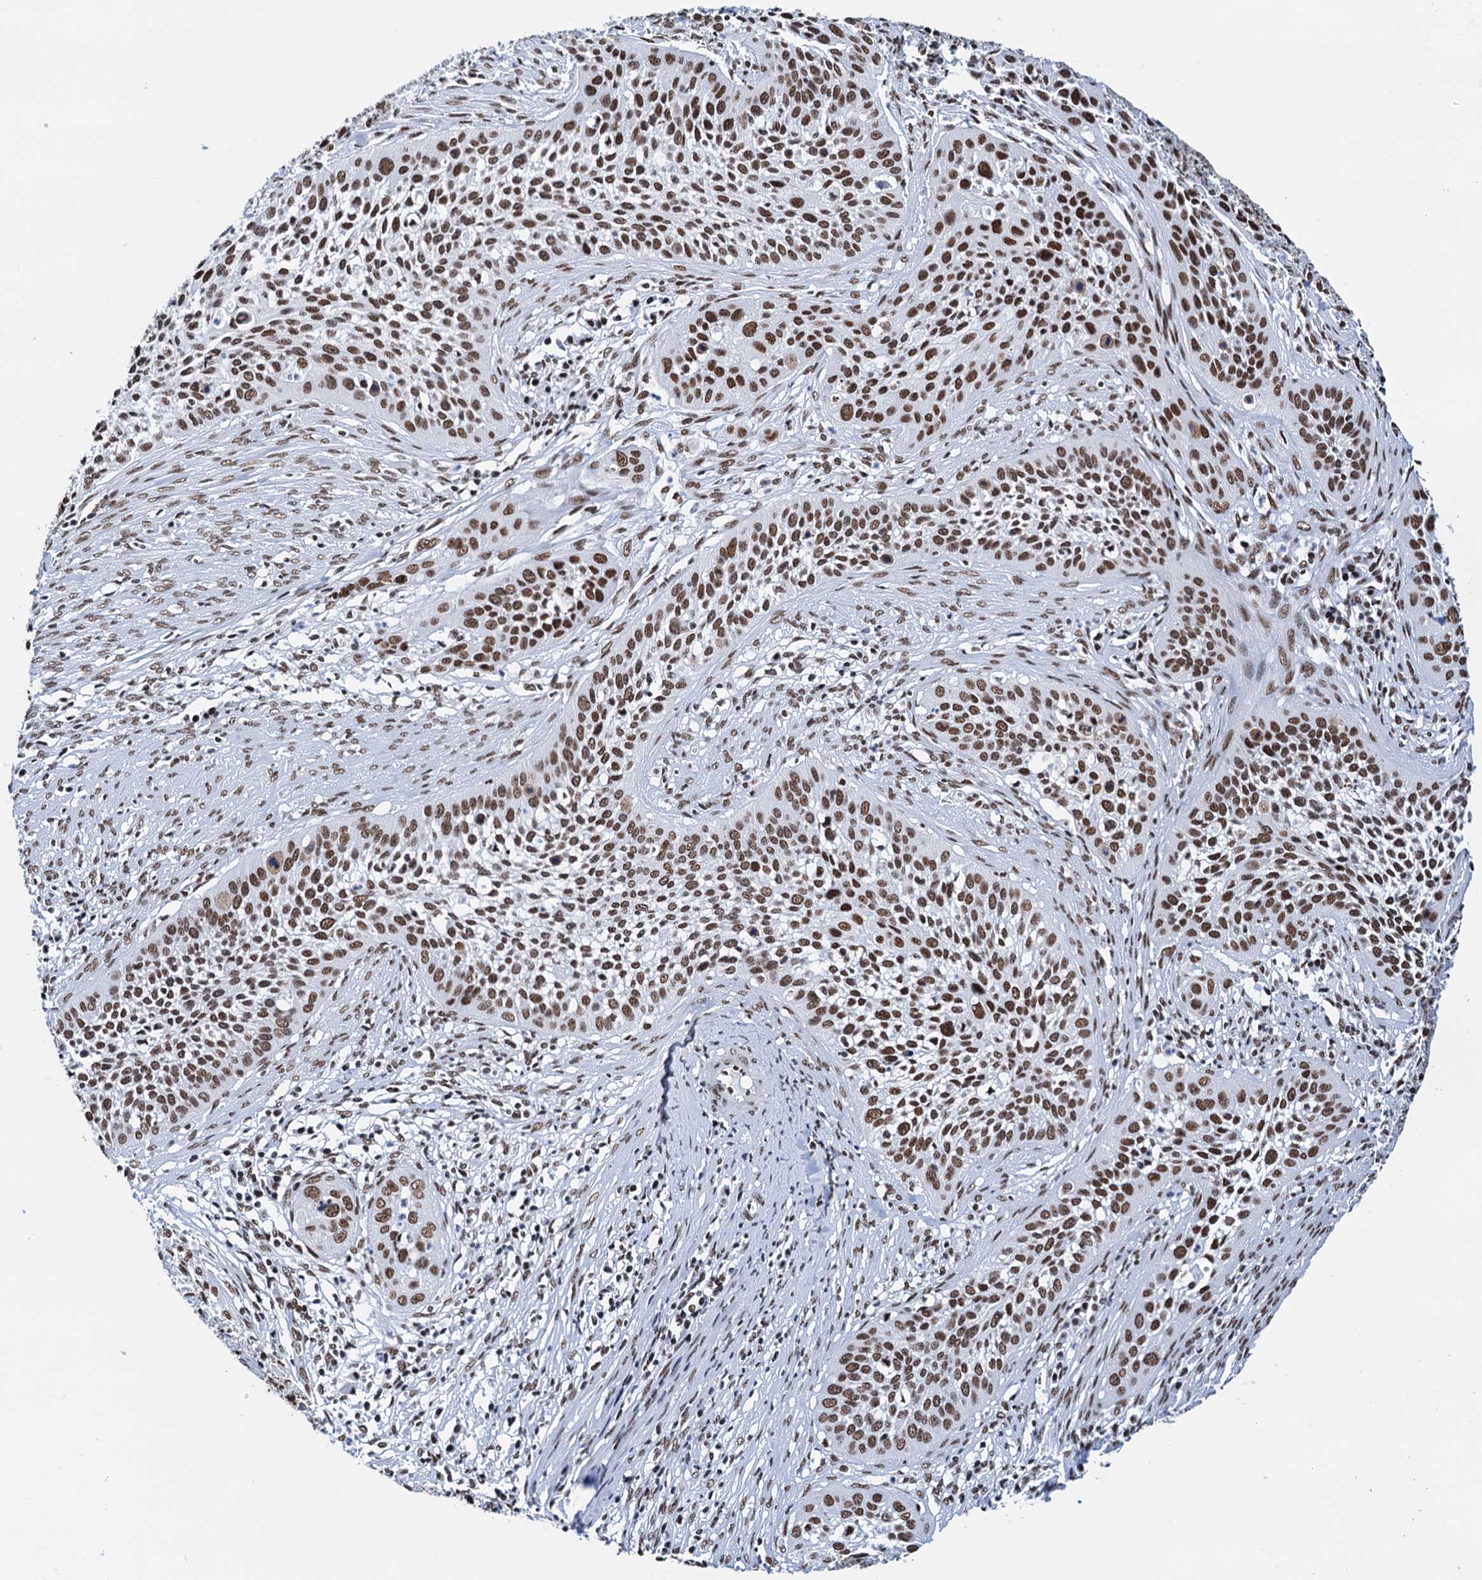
{"staining": {"intensity": "strong", "quantity": ">75%", "location": "nuclear"}, "tissue": "cervical cancer", "cell_type": "Tumor cells", "image_type": "cancer", "snomed": [{"axis": "morphology", "description": "Squamous cell carcinoma, NOS"}, {"axis": "topography", "description": "Cervix"}], "caption": "Protein staining shows strong nuclear expression in approximately >75% of tumor cells in cervical cancer (squamous cell carcinoma). (brown staining indicates protein expression, while blue staining denotes nuclei).", "gene": "SLTM", "patient": {"sex": "female", "age": 34}}